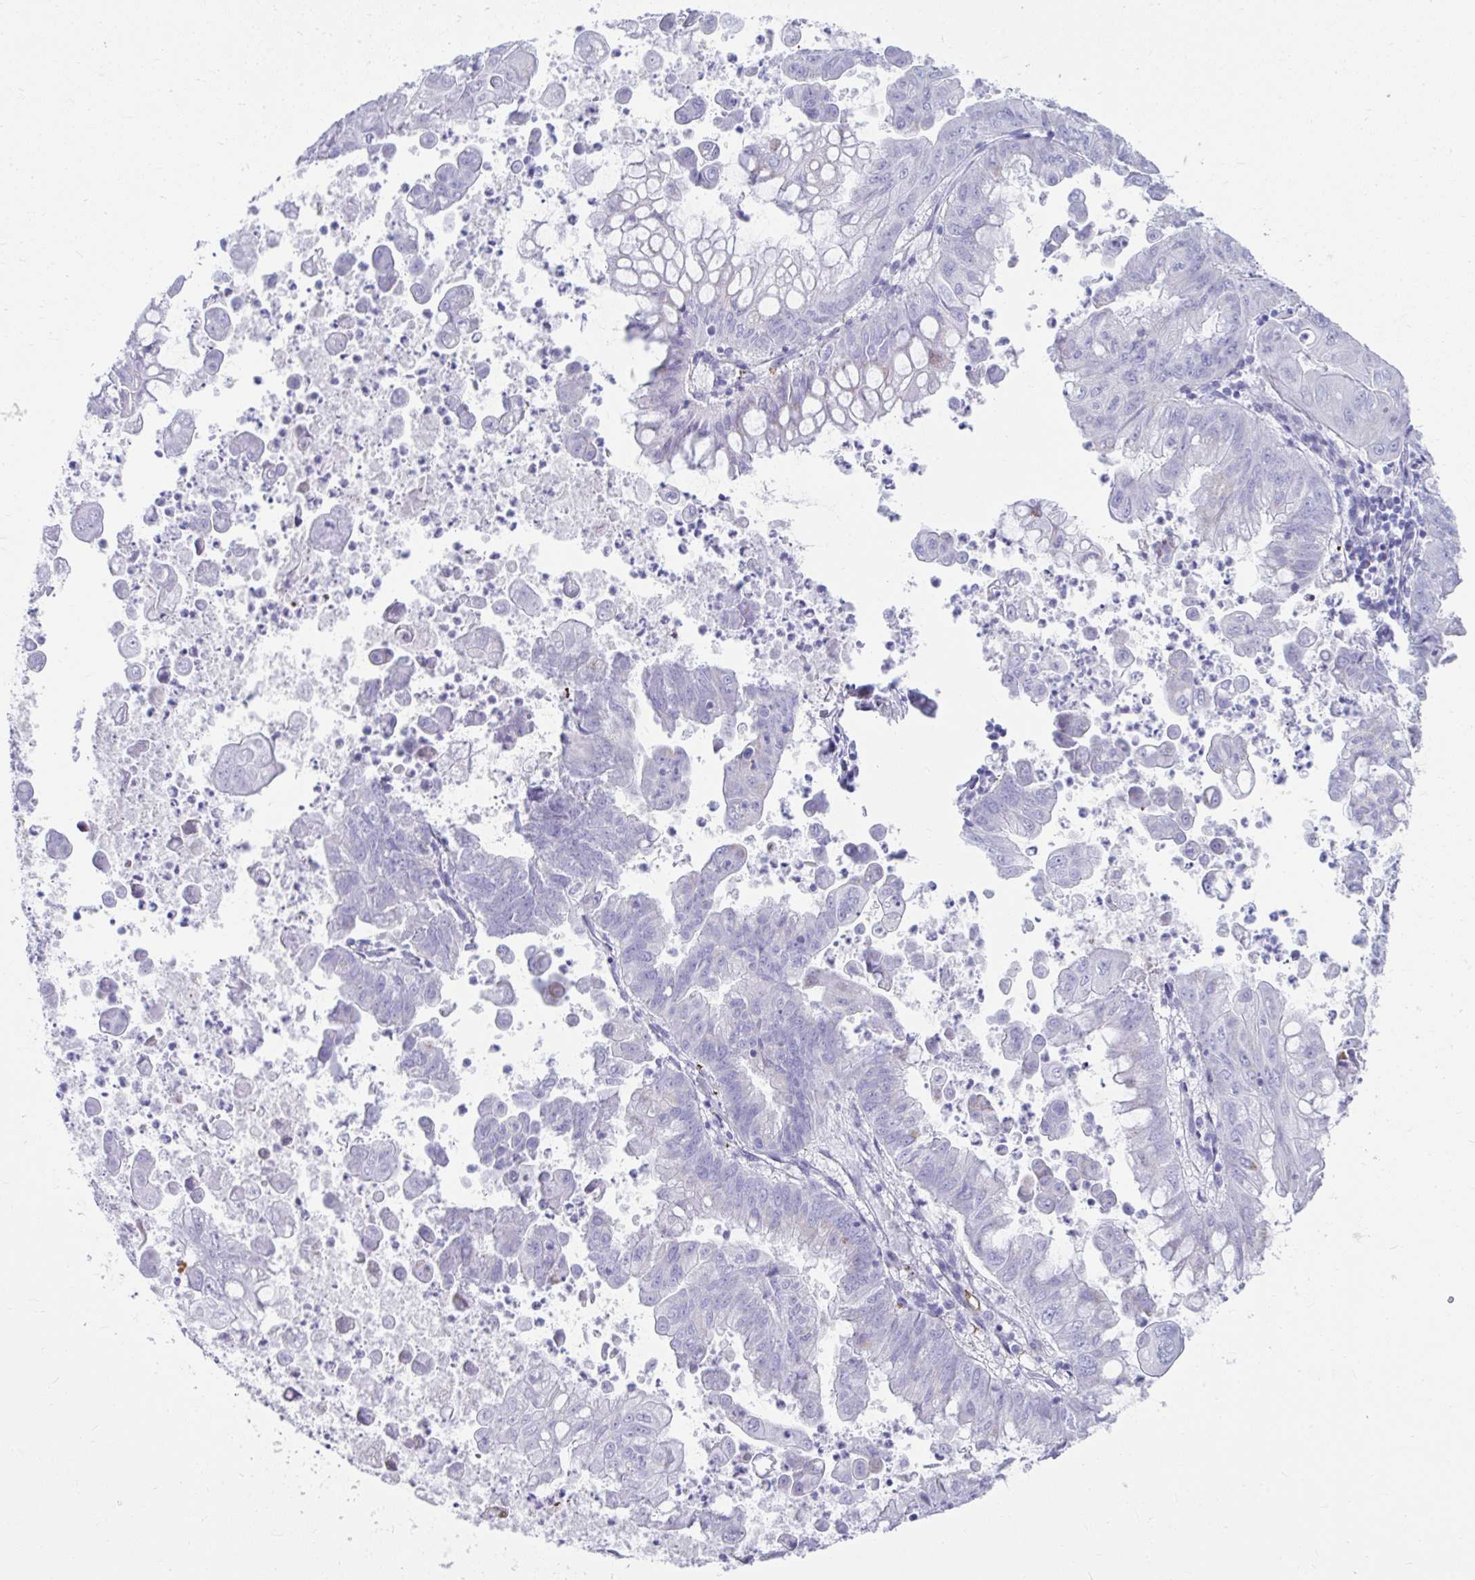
{"staining": {"intensity": "negative", "quantity": "none", "location": "none"}, "tissue": "stomach cancer", "cell_type": "Tumor cells", "image_type": "cancer", "snomed": [{"axis": "morphology", "description": "Adenocarcinoma, NOS"}, {"axis": "topography", "description": "Stomach, upper"}], "caption": "Protein analysis of stomach cancer shows no significant expression in tumor cells.", "gene": "ISL1", "patient": {"sex": "male", "age": 80}}